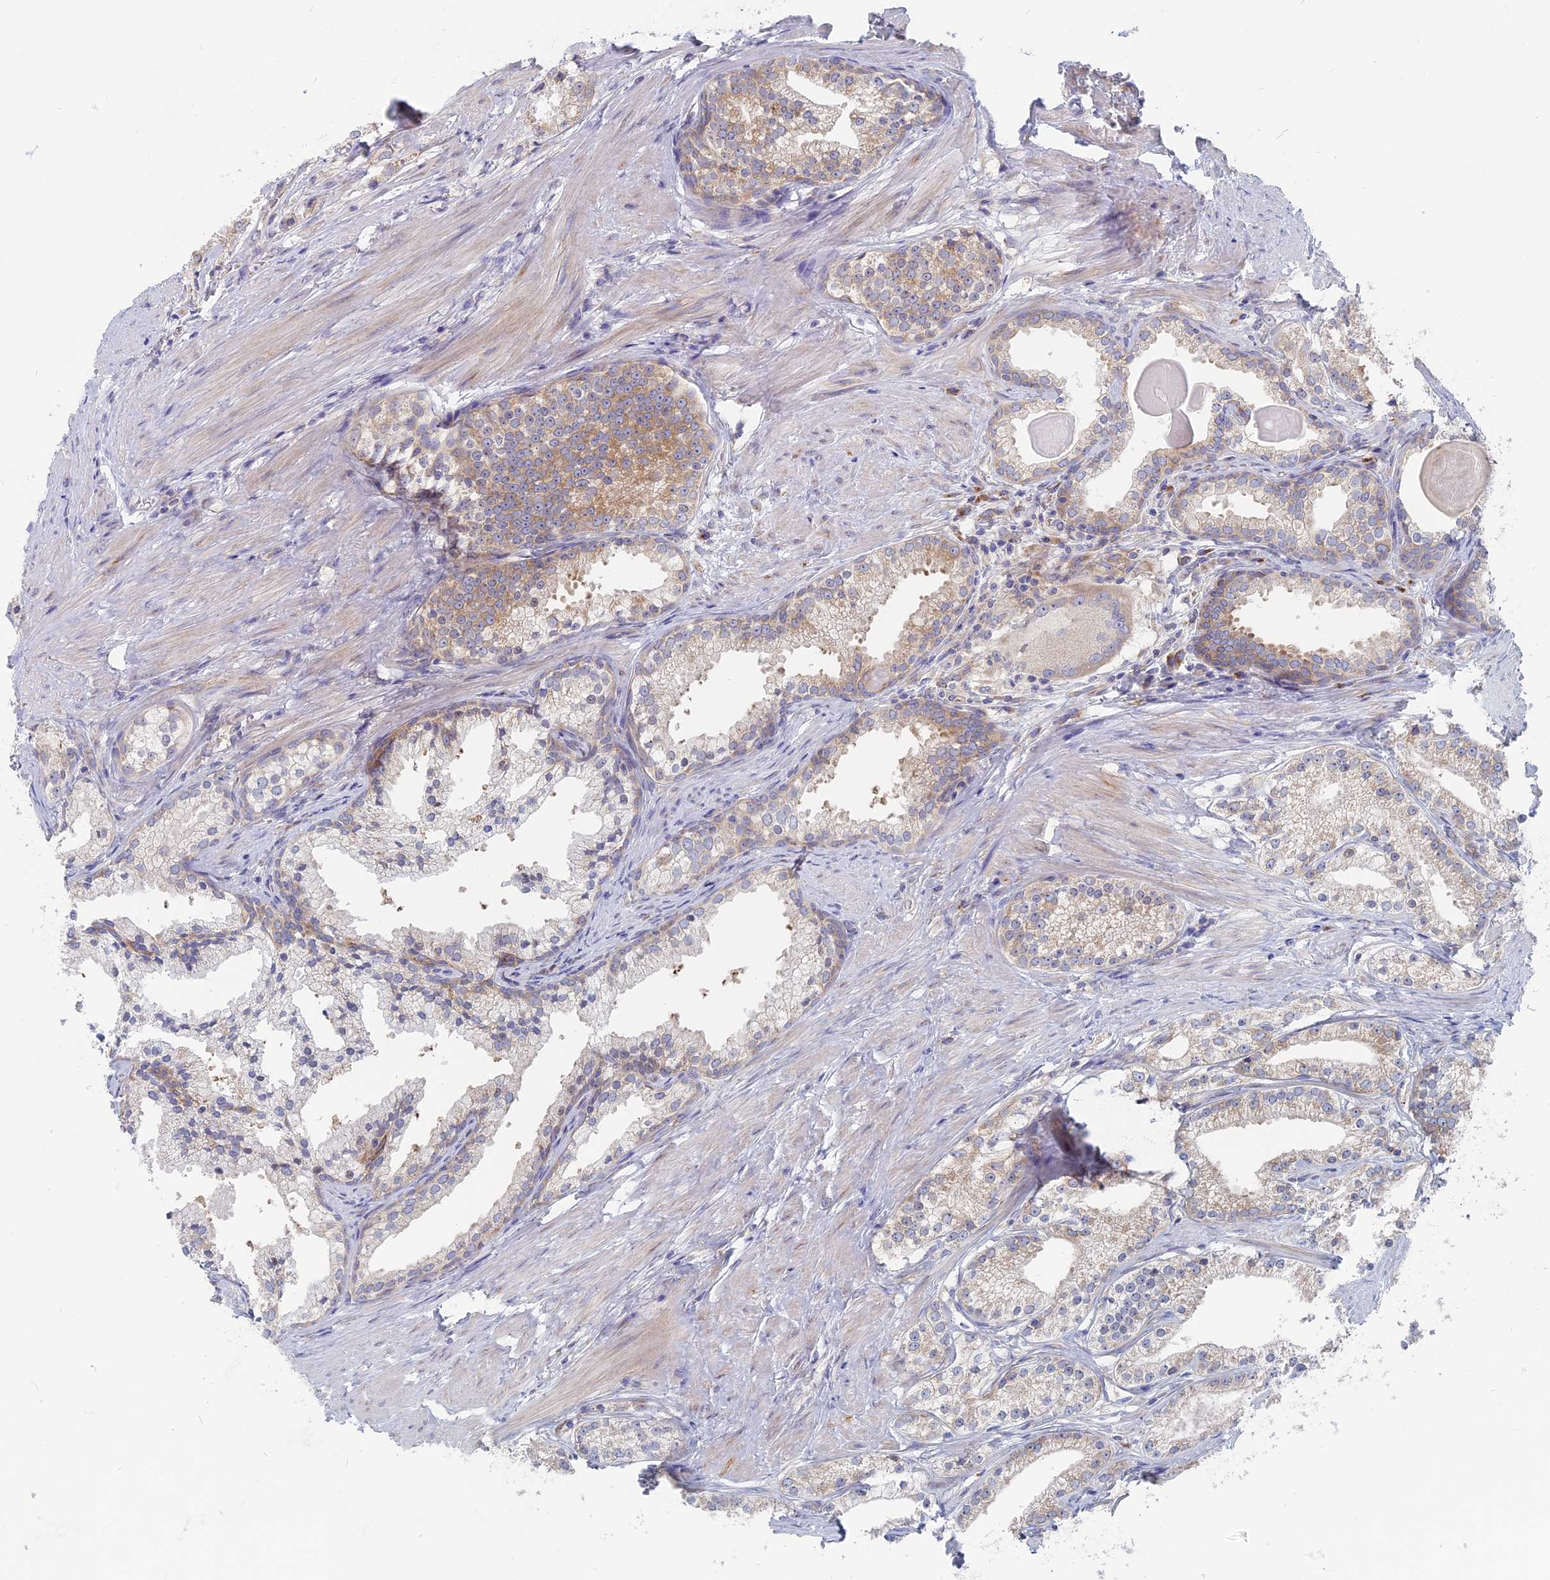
{"staining": {"intensity": "weak", "quantity": "<25%", "location": "cytoplasmic/membranous"}, "tissue": "prostate cancer", "cell_type": "Tumor cells", "image_type": "cancer", "snomed": [{"axis": "morphology", "description": "Adenocarcinoma, Low grade"}, {"axis": "topography", "description": "Prostate"}], "caption": "A micrograph of human prostate cancer (low-grade adenocarcinoma) is negative for staining in tumor cells.", "gene": "TBC1D30", "patient": {"sex": "male", "age": 57}}